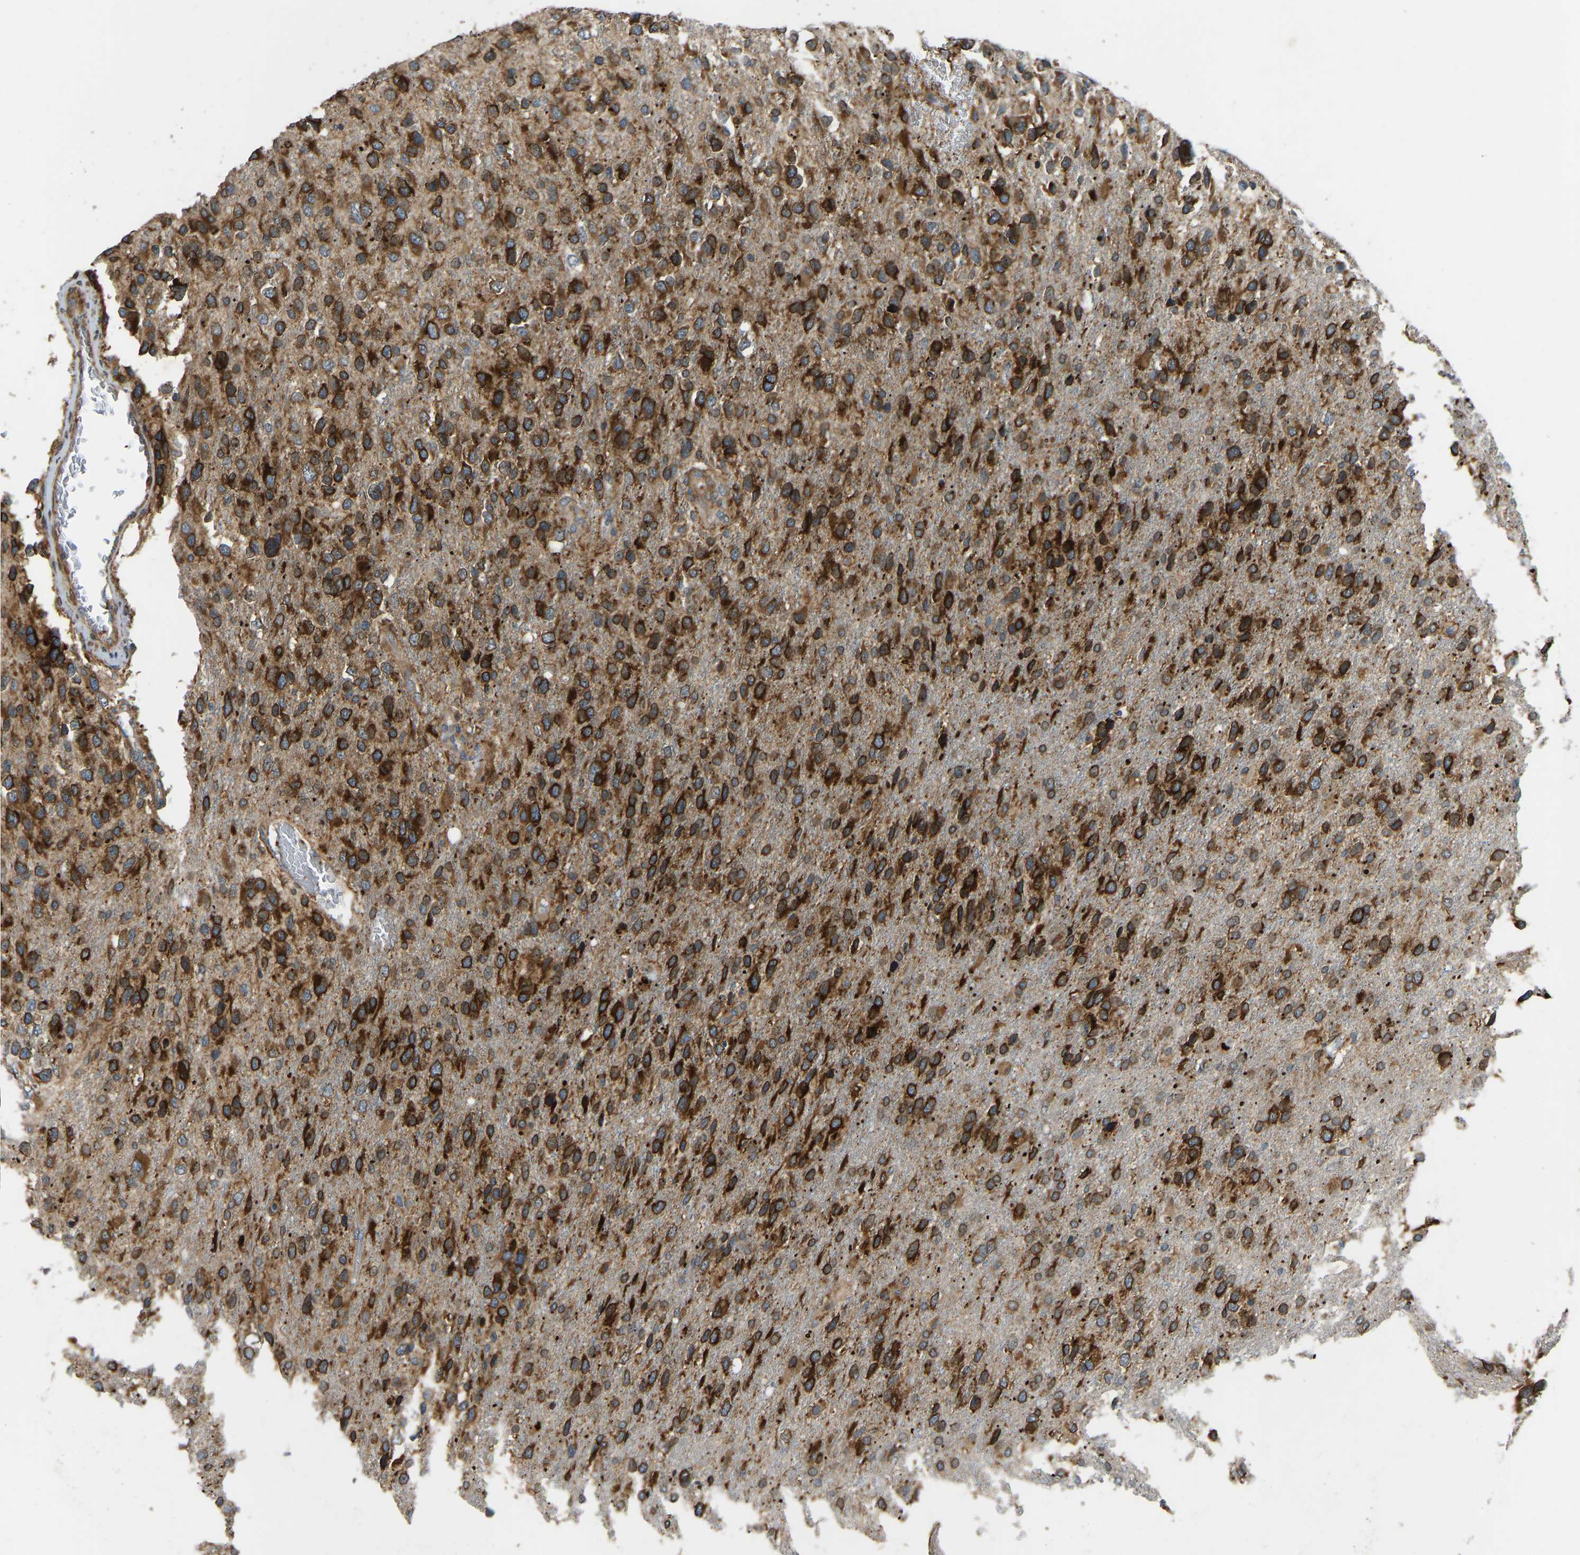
{"staining": {"intensity": "strong", "quantity": ">75%", "location": "cytoplasmic/membranous"}, "tissue": "glioma", "cell_type": "Tumor cells", "image_type": "cancer", "snomed": [{"axis": "morphology", "description": "Glioma, malignant, High grade"}, {"axis": "topography", "description": "Brain"}], "caption": "This histopathology image demonstrates malignant high-grade glioma stained with IHC to label a protein in brown. The cytoplasmic/membranous of tumor cells show strong positivity for the protein. Nuclei are counter-stained blue.", "gene": "OS9", "patient": {"sex": "female", "age": 58}}